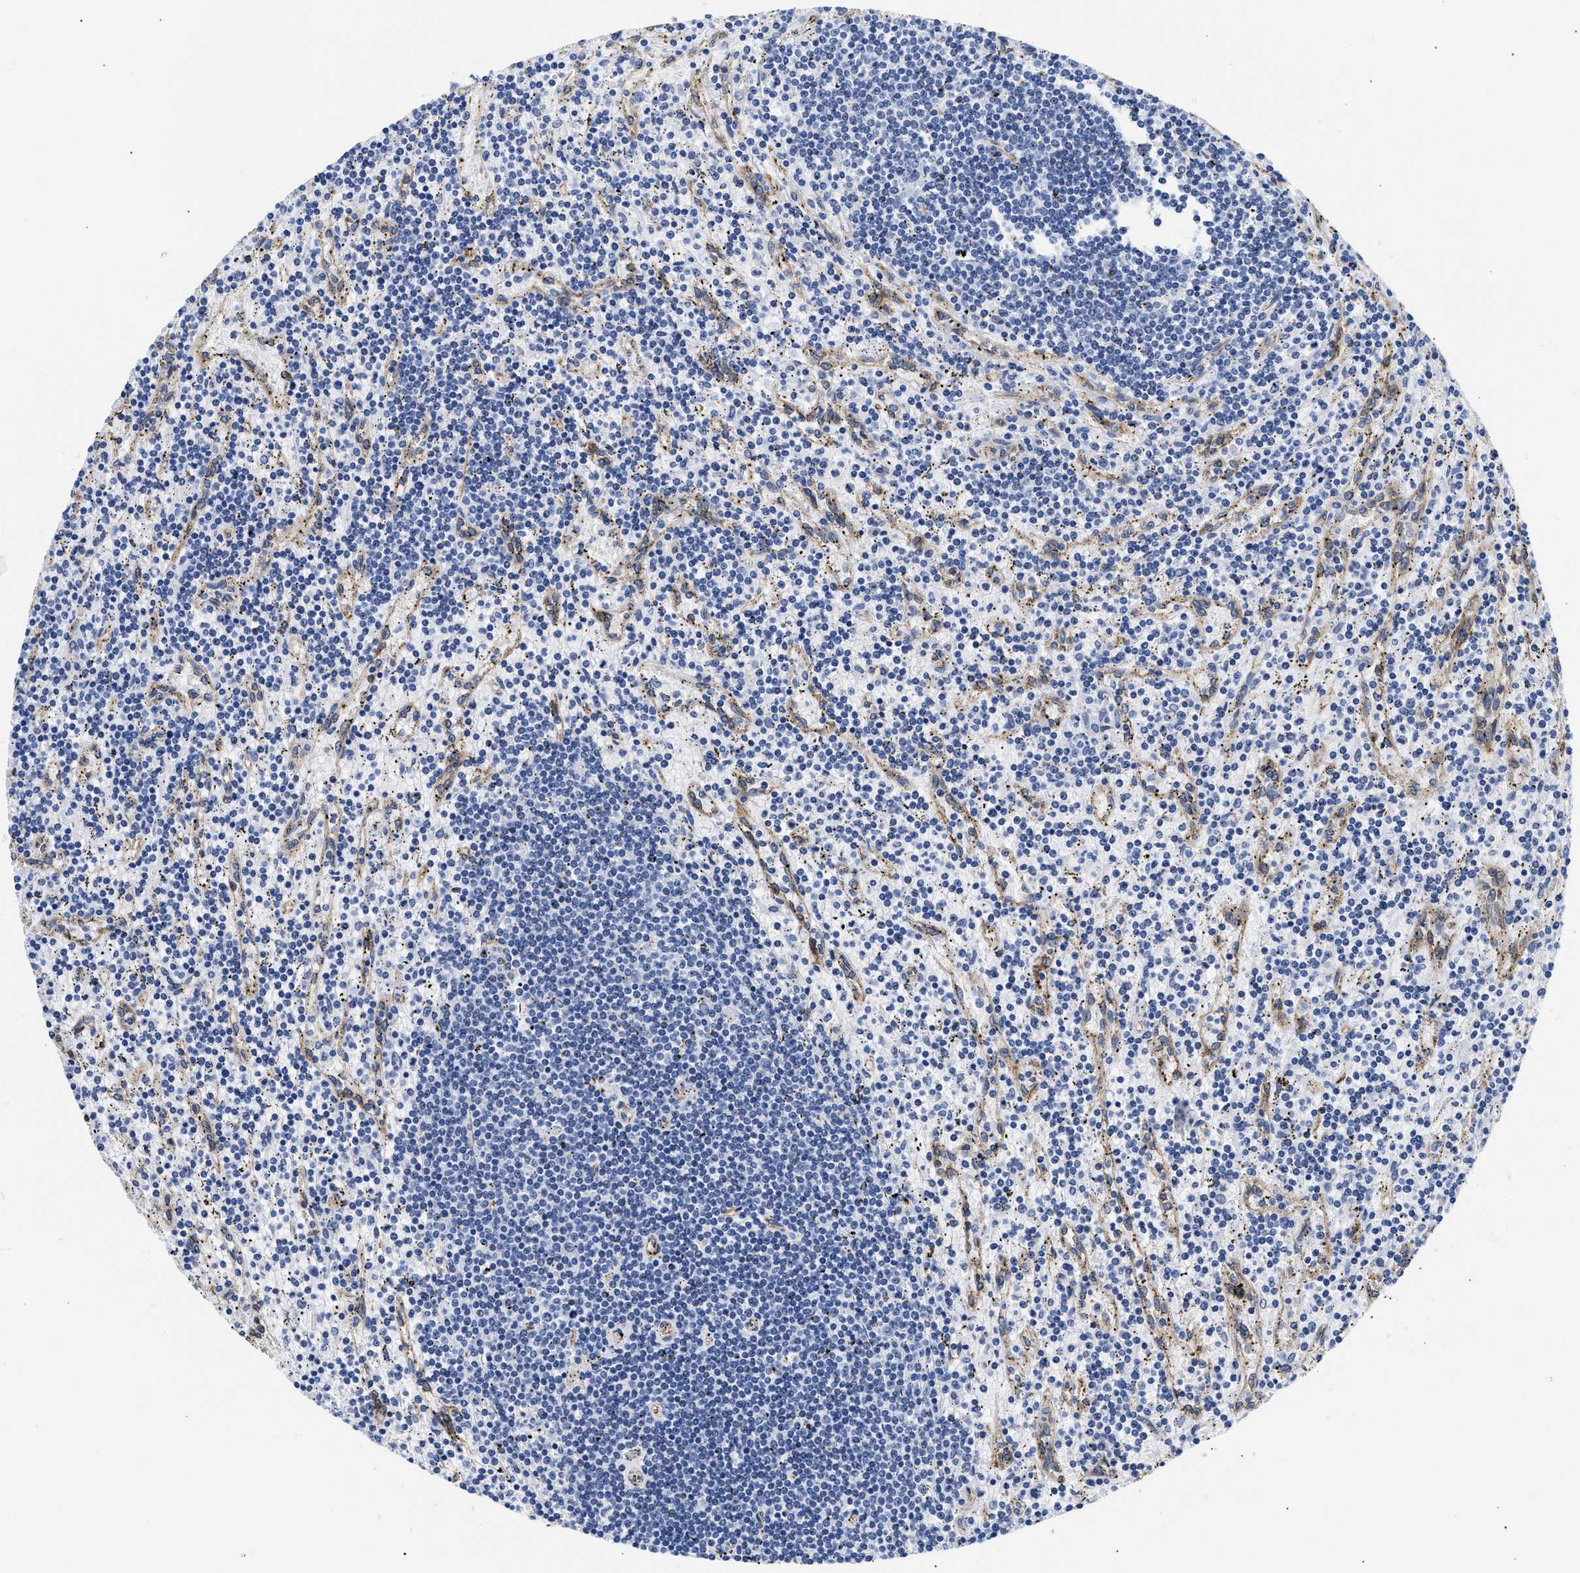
{"staining": {"intensity": "negative", "quantity": "none", "location": "none"}, "tissue": "lymphoma", "cell_type": "Tumor cells", "image_type": "cancer", "snomed": [{"axis": "morphology", "description": "Malignant lymphoma, non-Hodgkin's type, Low grade"}, {"axis": "topography", "description": "Spleen"}], "caption": "Immunohistochemistry micrograph of neoplastic tissue: low-grade malignant lymphoma, non-Hodgkin's type stained with DAB displays no significant protein expression in tumor cells.", "gene": "TRIM29", "patient": {"sex": "male", "age": 76}}